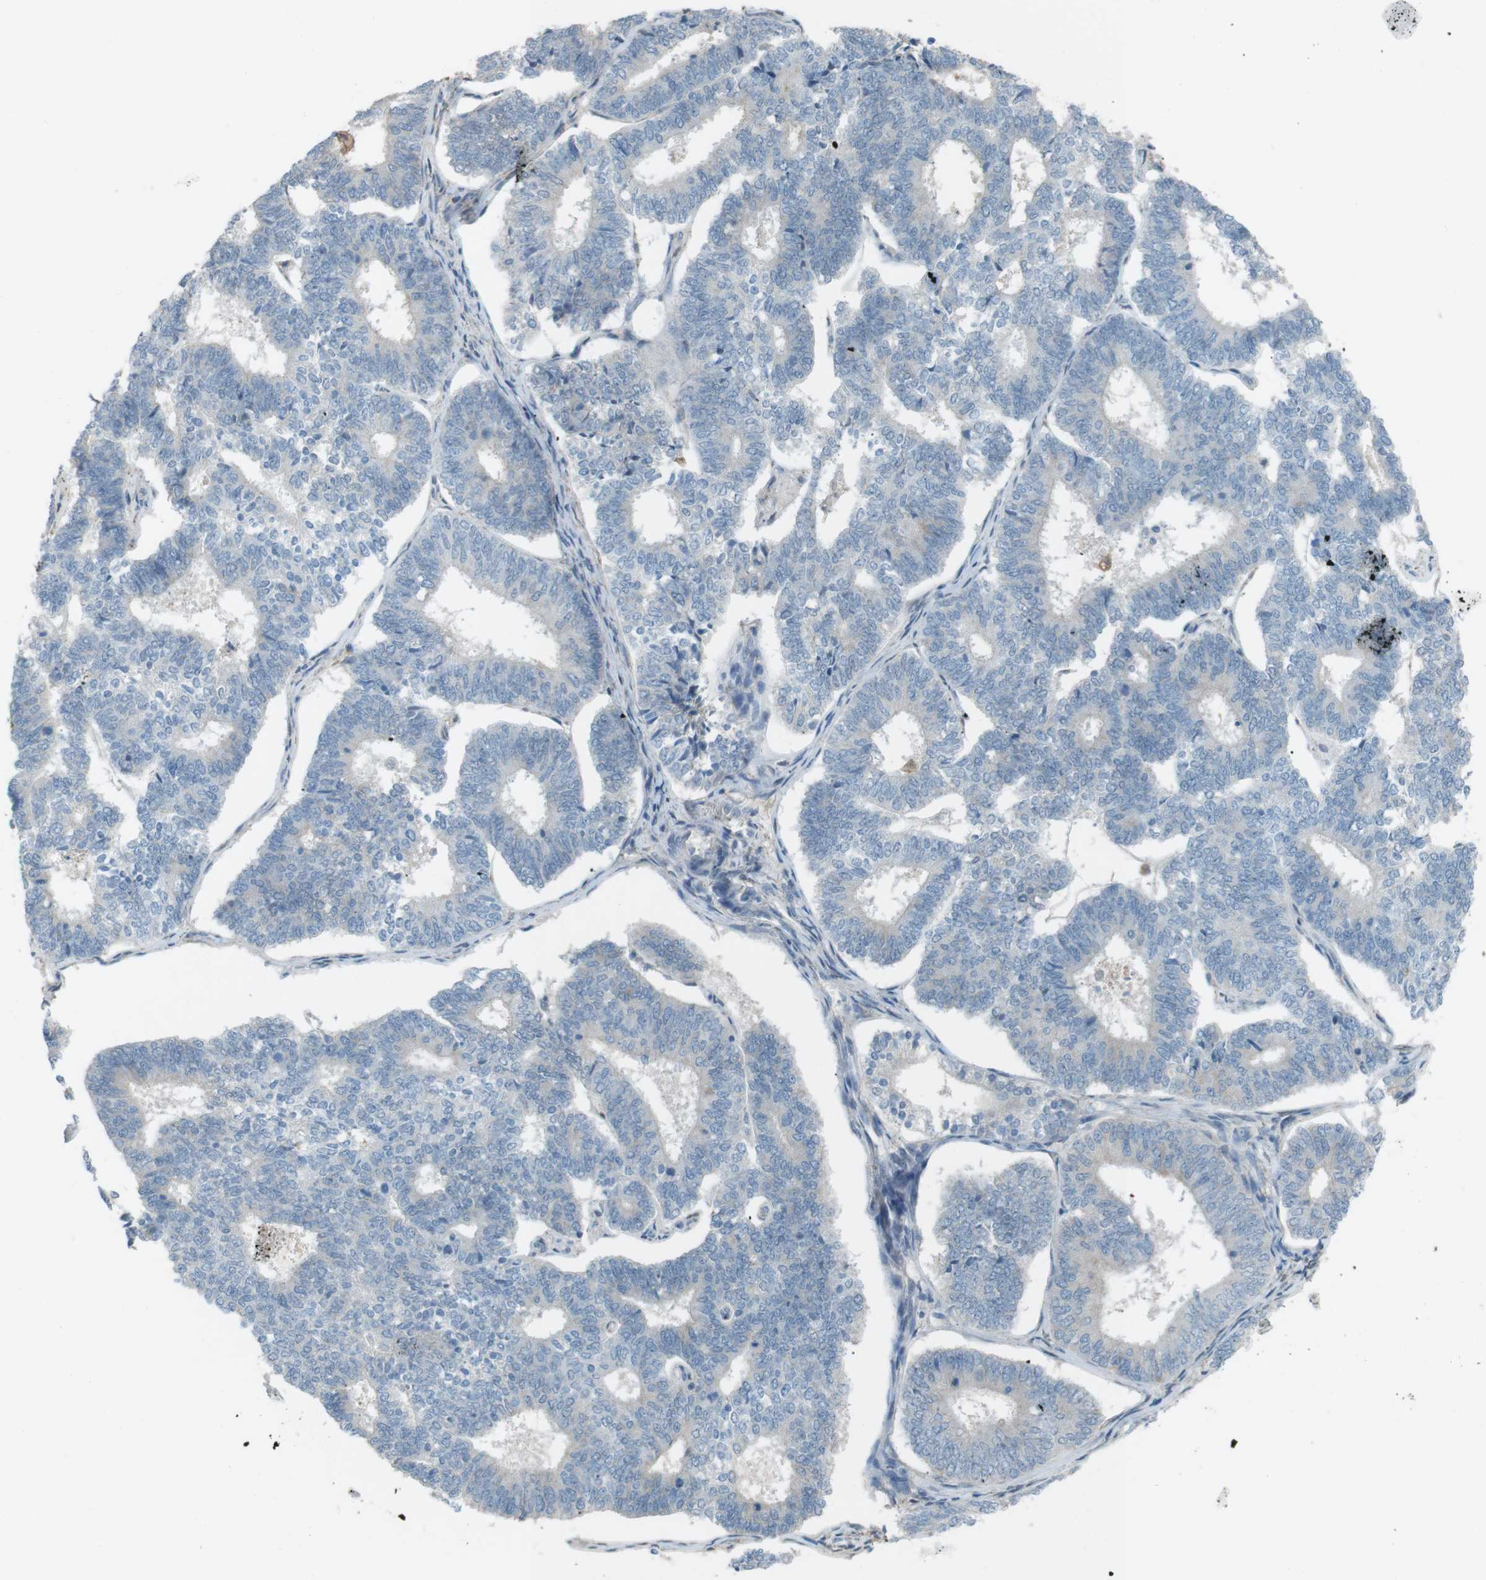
{"staining": {"intensity": "negative", "quantity": "none", "location": "none"}, "tissue": "endometrial cancer", "cell_type": "Tumor cells", "image_type": "cancer", "snomed": [{"axis": "morphology", "description": "Adenocarcinoma, NOS"}, {"axis": "topography", "description": "Endometrium"}], "caption": "A high-resolution photomicrograph shows immunohistochemistry staining of endometrial cancer (adenocarcinoma), which exhibits no significant expression in tumor cells. (DAB immunohistochemistry with hematoxylin counter stain).", "gene": "RTN3", "patient": {"sex": "female", "age": 70}}